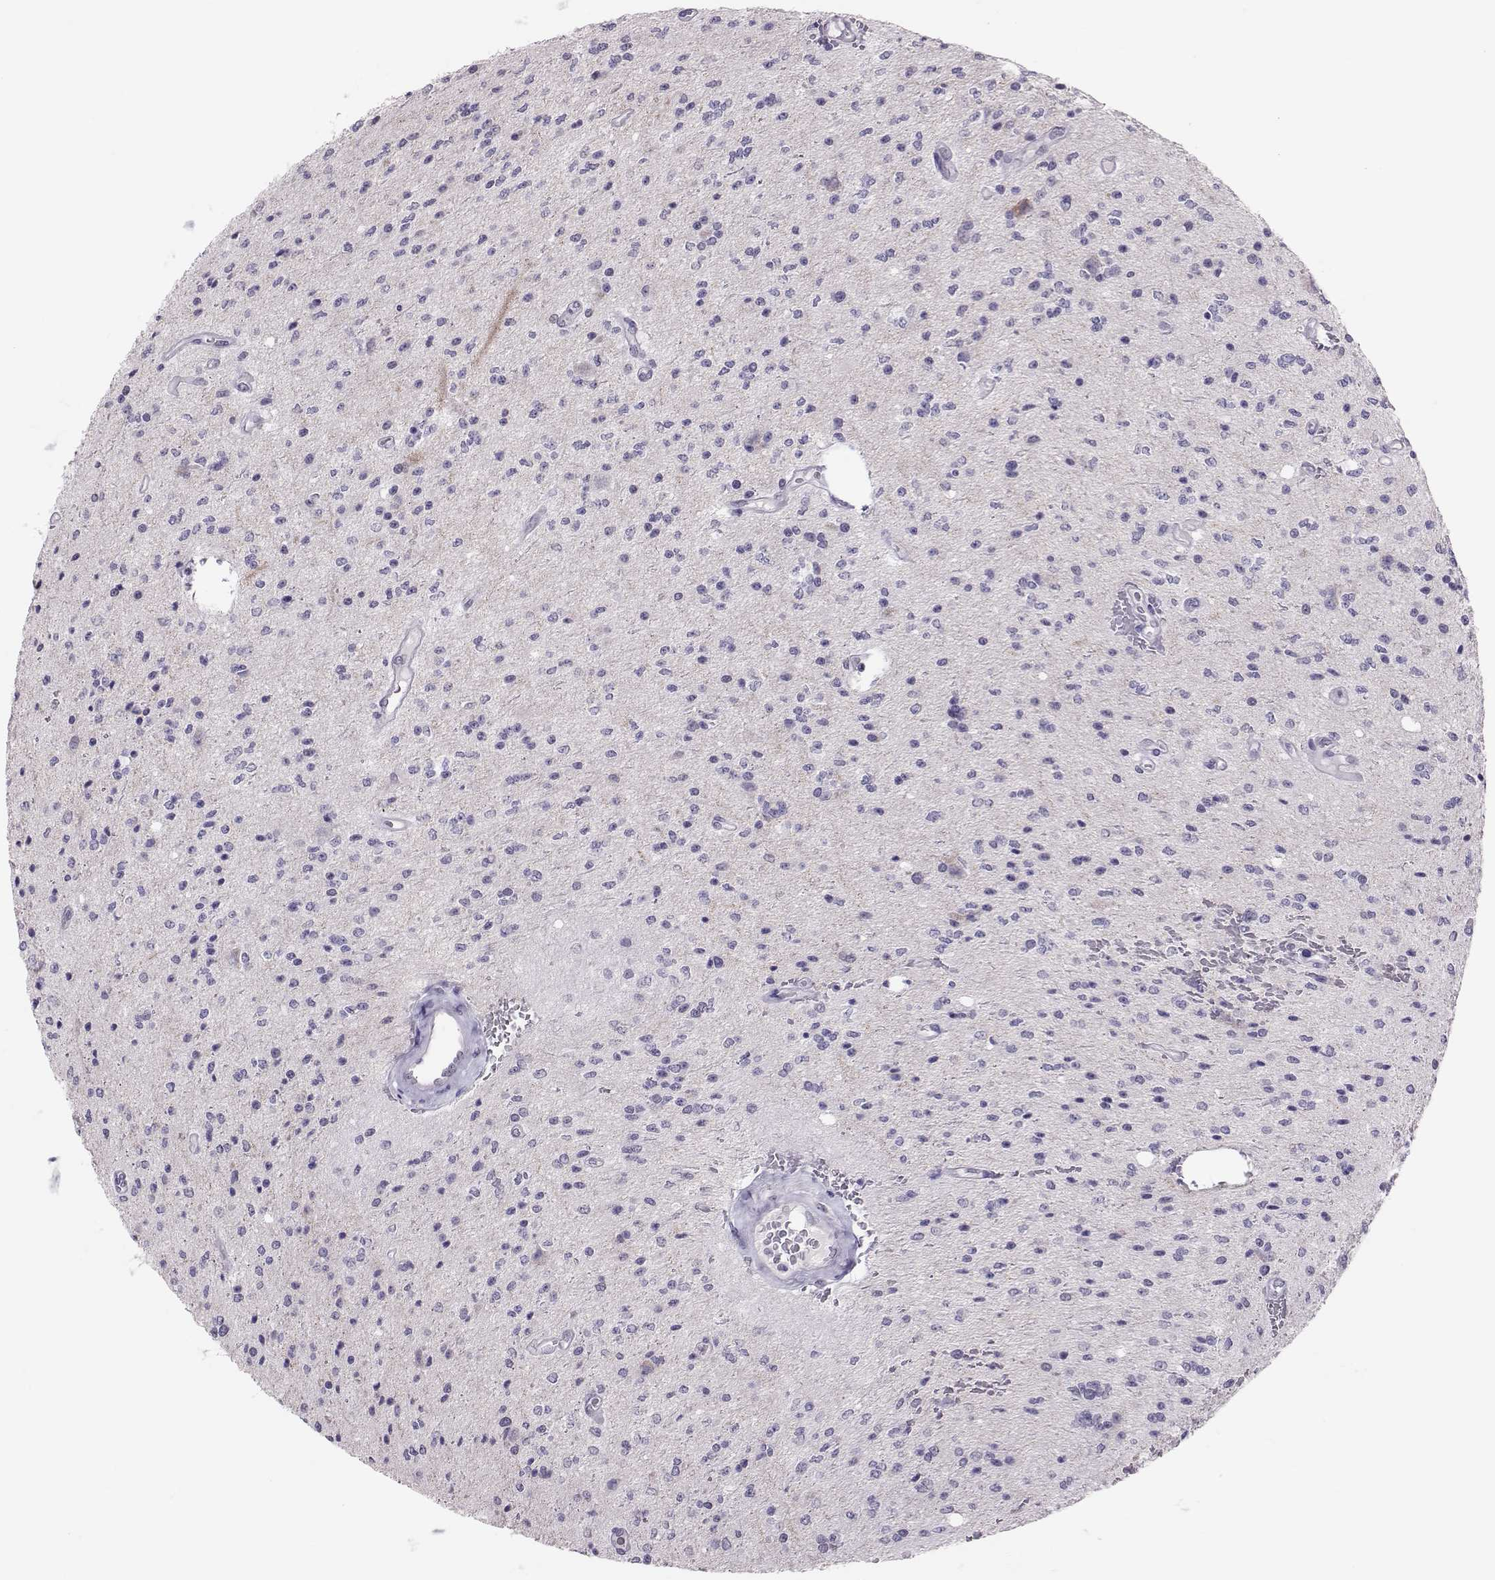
{"staining": {"intensity": "negative", "quantity": "none", "location": "none"}, "tissue": "glioma", "cell_type": "Tumor cells", "image_type": "cancer", "snomed": [{"axis": "morphology", "description": "Glioma, malignant, Low grade"}, {"axis": "topography", "description": "Brain"}], "caption": "Tumor cells are negative for brown protein staining in glioma. (DAB immunohistochemistry (IHC), high magnification).", "gene": "DNAAF1", "patient": {"sex": "male", "age": 67}}